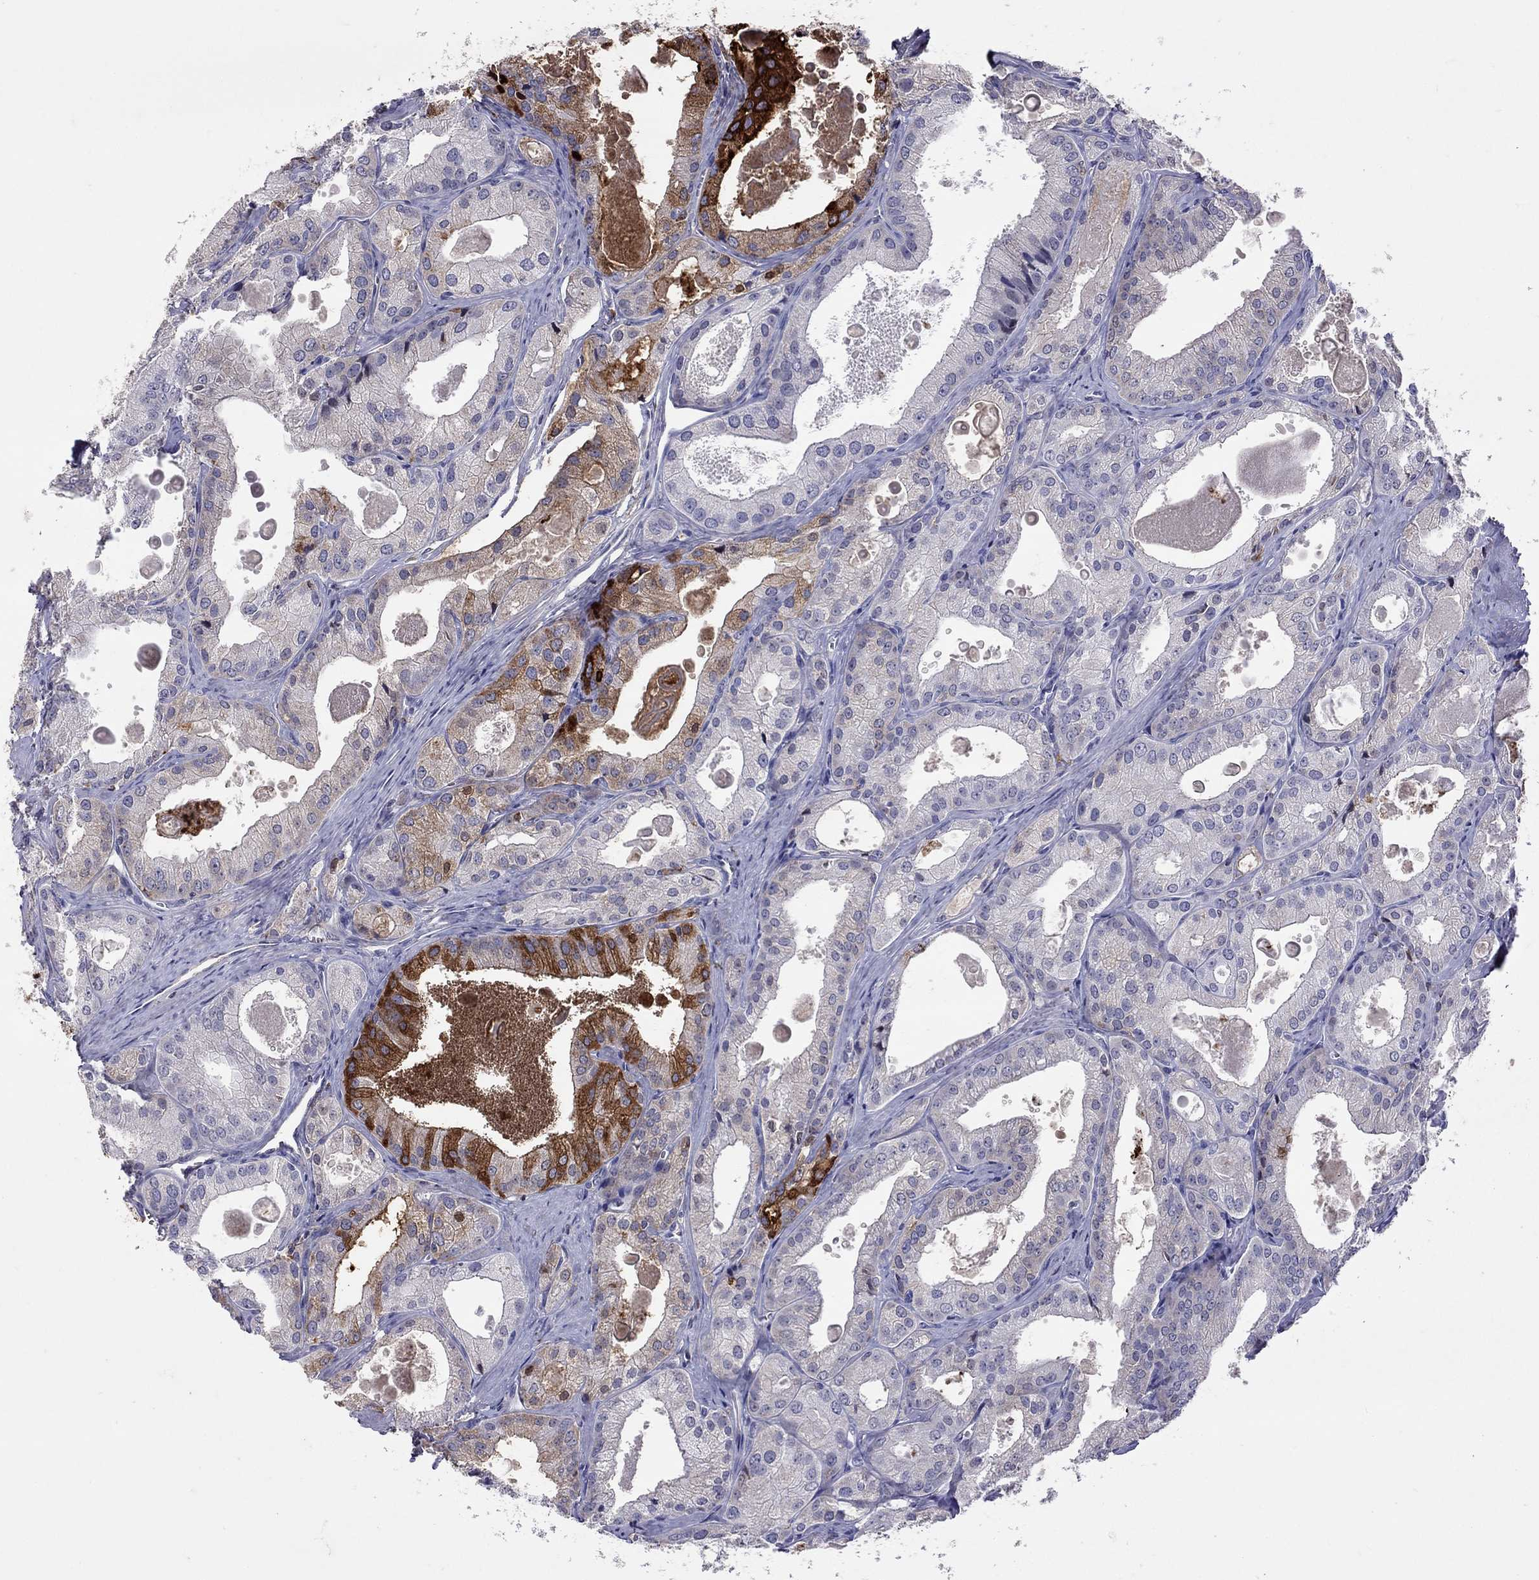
{"staining": {"intensity": "strong", "quantity": "25%-75%", "location": "cytoplasmic/membranous"}, "tissue": "prostate cancer", "cell_type": "Tumor cells", "image_type": "cancer", "snomed": [{"axis": "morphology", "description": "Adenocarcinoma, NOS"}, {"axis": "morphology", "description": "Adenocarcinoma, High grade"}, {"axis": "topography", "description": "Prostate"}], "caption": "The micrograph displays immunohistochemical staining of adenocarcinoma (prostate). There is strong cytoplasmic/membranous positivity is present in about 25%-75% of tumor cells.", "gene": "SERPINA3", "patient": {"sex": "male", "age": 70}}